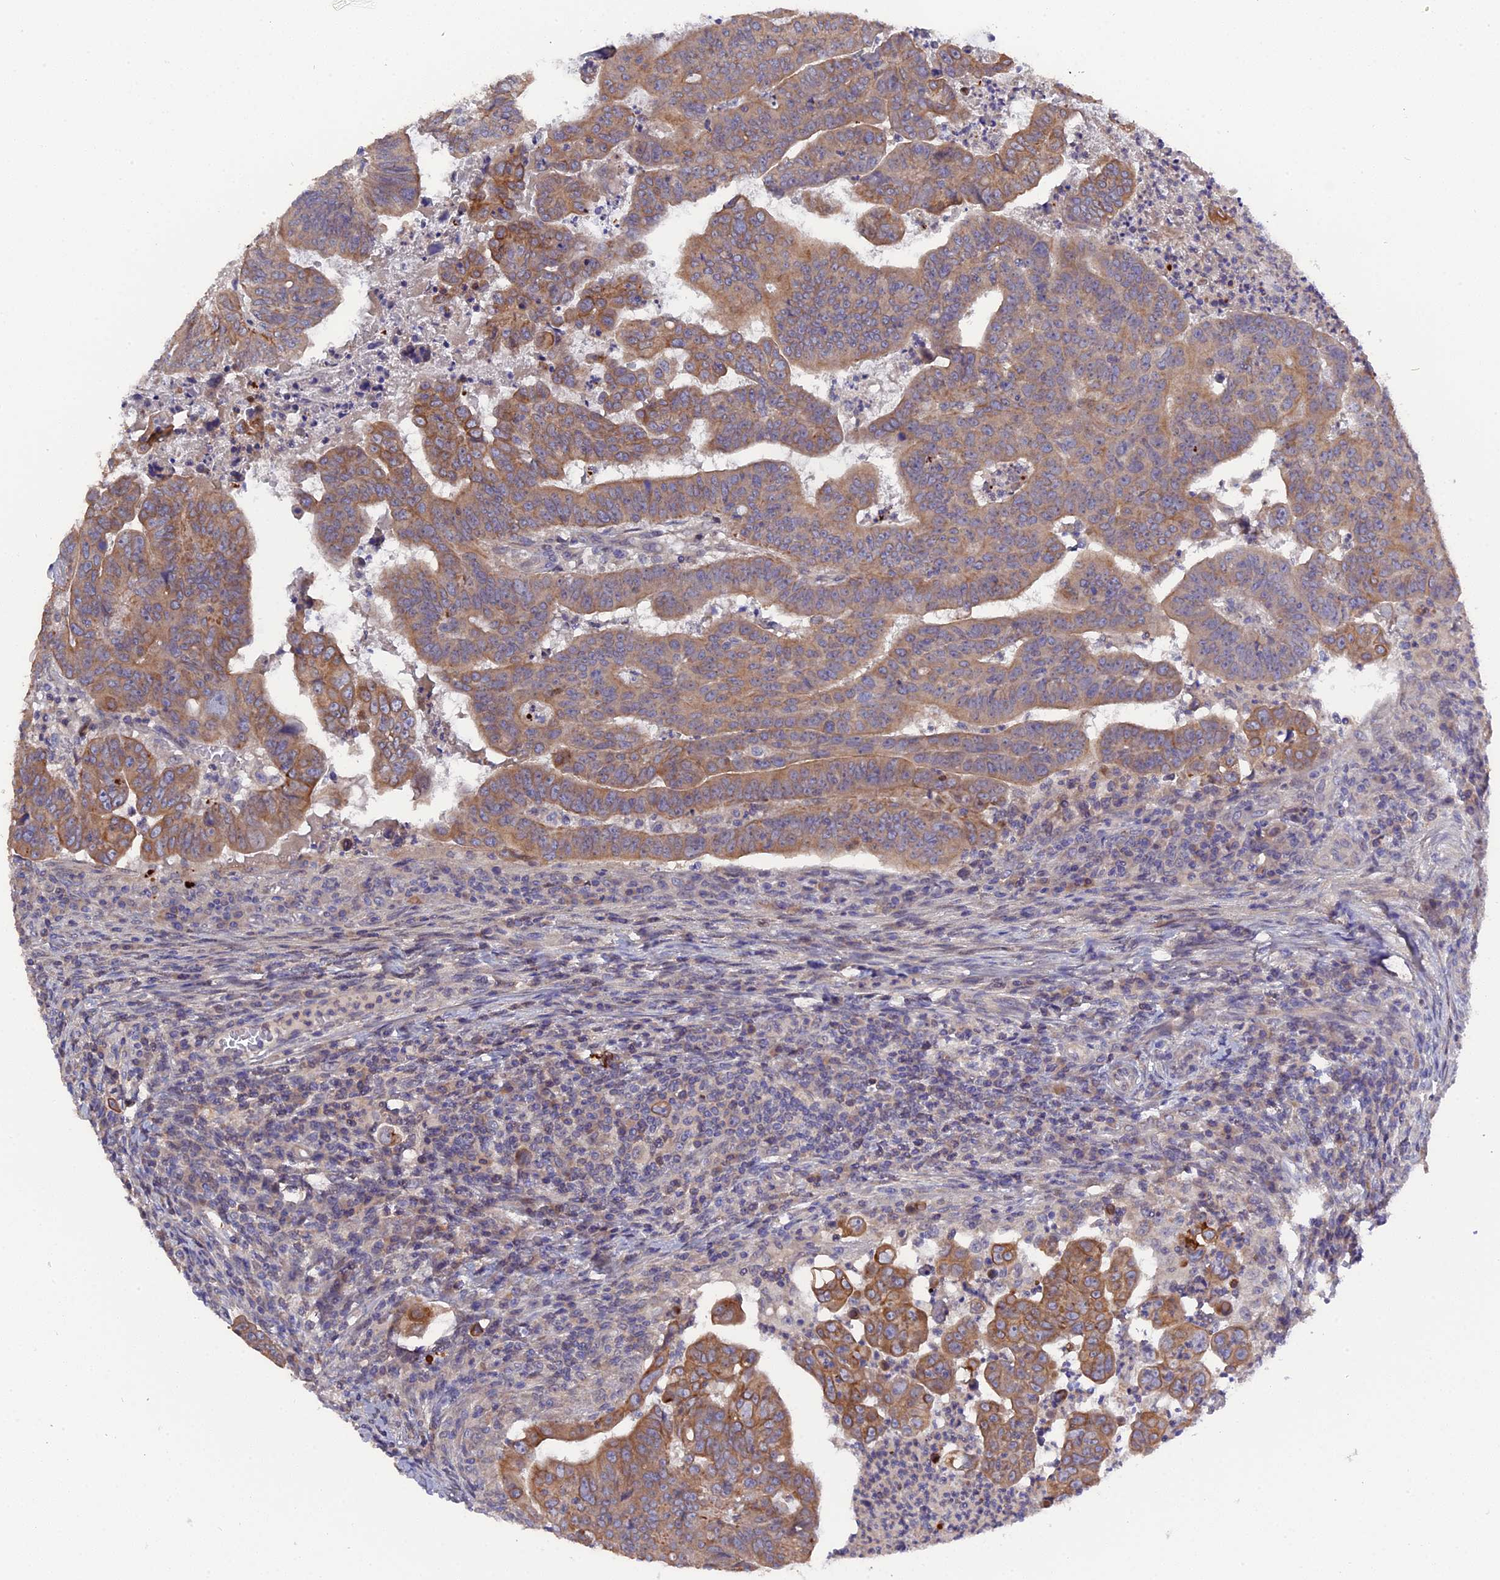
{"staining": {"intensity": "moderate", "quantity": ">75%", "location": "cytoplasmic/membranous"}, "tissue": "colorectal cancer", "cell_type": "Tumor cells", "image_type": "cancer", "snomed": [{"axis": "morphology", "description": "Adenocarcinoma, NOS"}, {"axis": "topography", "description": "Rectum"}], "caption": "Protein staining displays moderate cytoplasmic/membranous expression in approximately >75% of tumor cells in colorectal adenocarcinoma. (Stains: DAB in brown, nuclei in blue, Microscopy: brightfield microscopy at high magnification).", "gene": "ZCCHC2", "patient": {"sex": "male", "age": 69}}